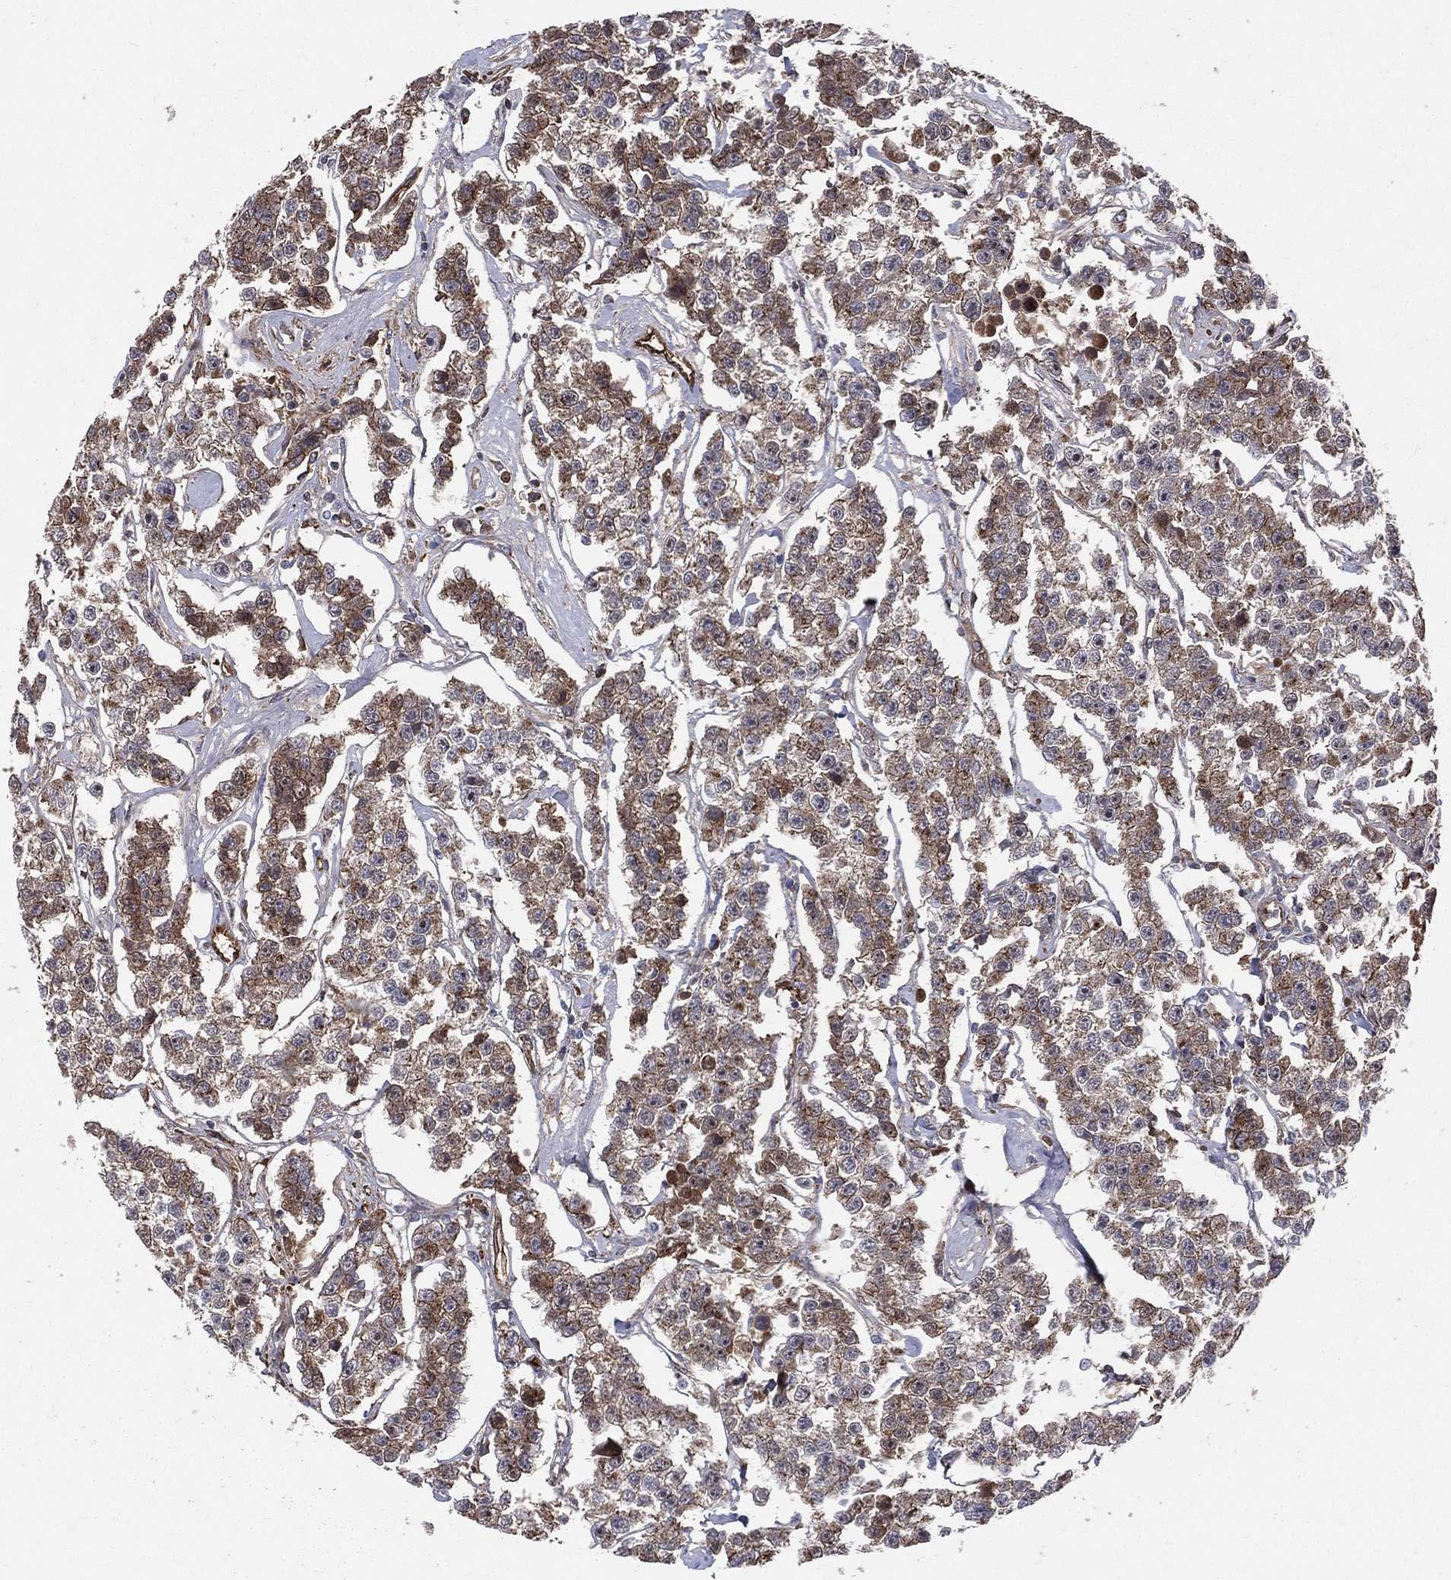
{"staining": {"intensity": "strong", "quantity": ">75%", "location": "cytoplasmic/membranous"}, "tissue": "testis cancer", "cell_type": "Tumor cells", "image_type": "cancer", "snomed": [{"axis": "morphology", "description": "Seminoma, NOS"}, {"axis": "topography", "description": "Testis"}], "caption": "Tumor cells reveal high levels of strong cytoplasmic/membranous staining in approximately >75% of cells in human testis cancer (seminoma).", "gene": "ENTPD1", "patient": {"sex": "male", "age": 59}}